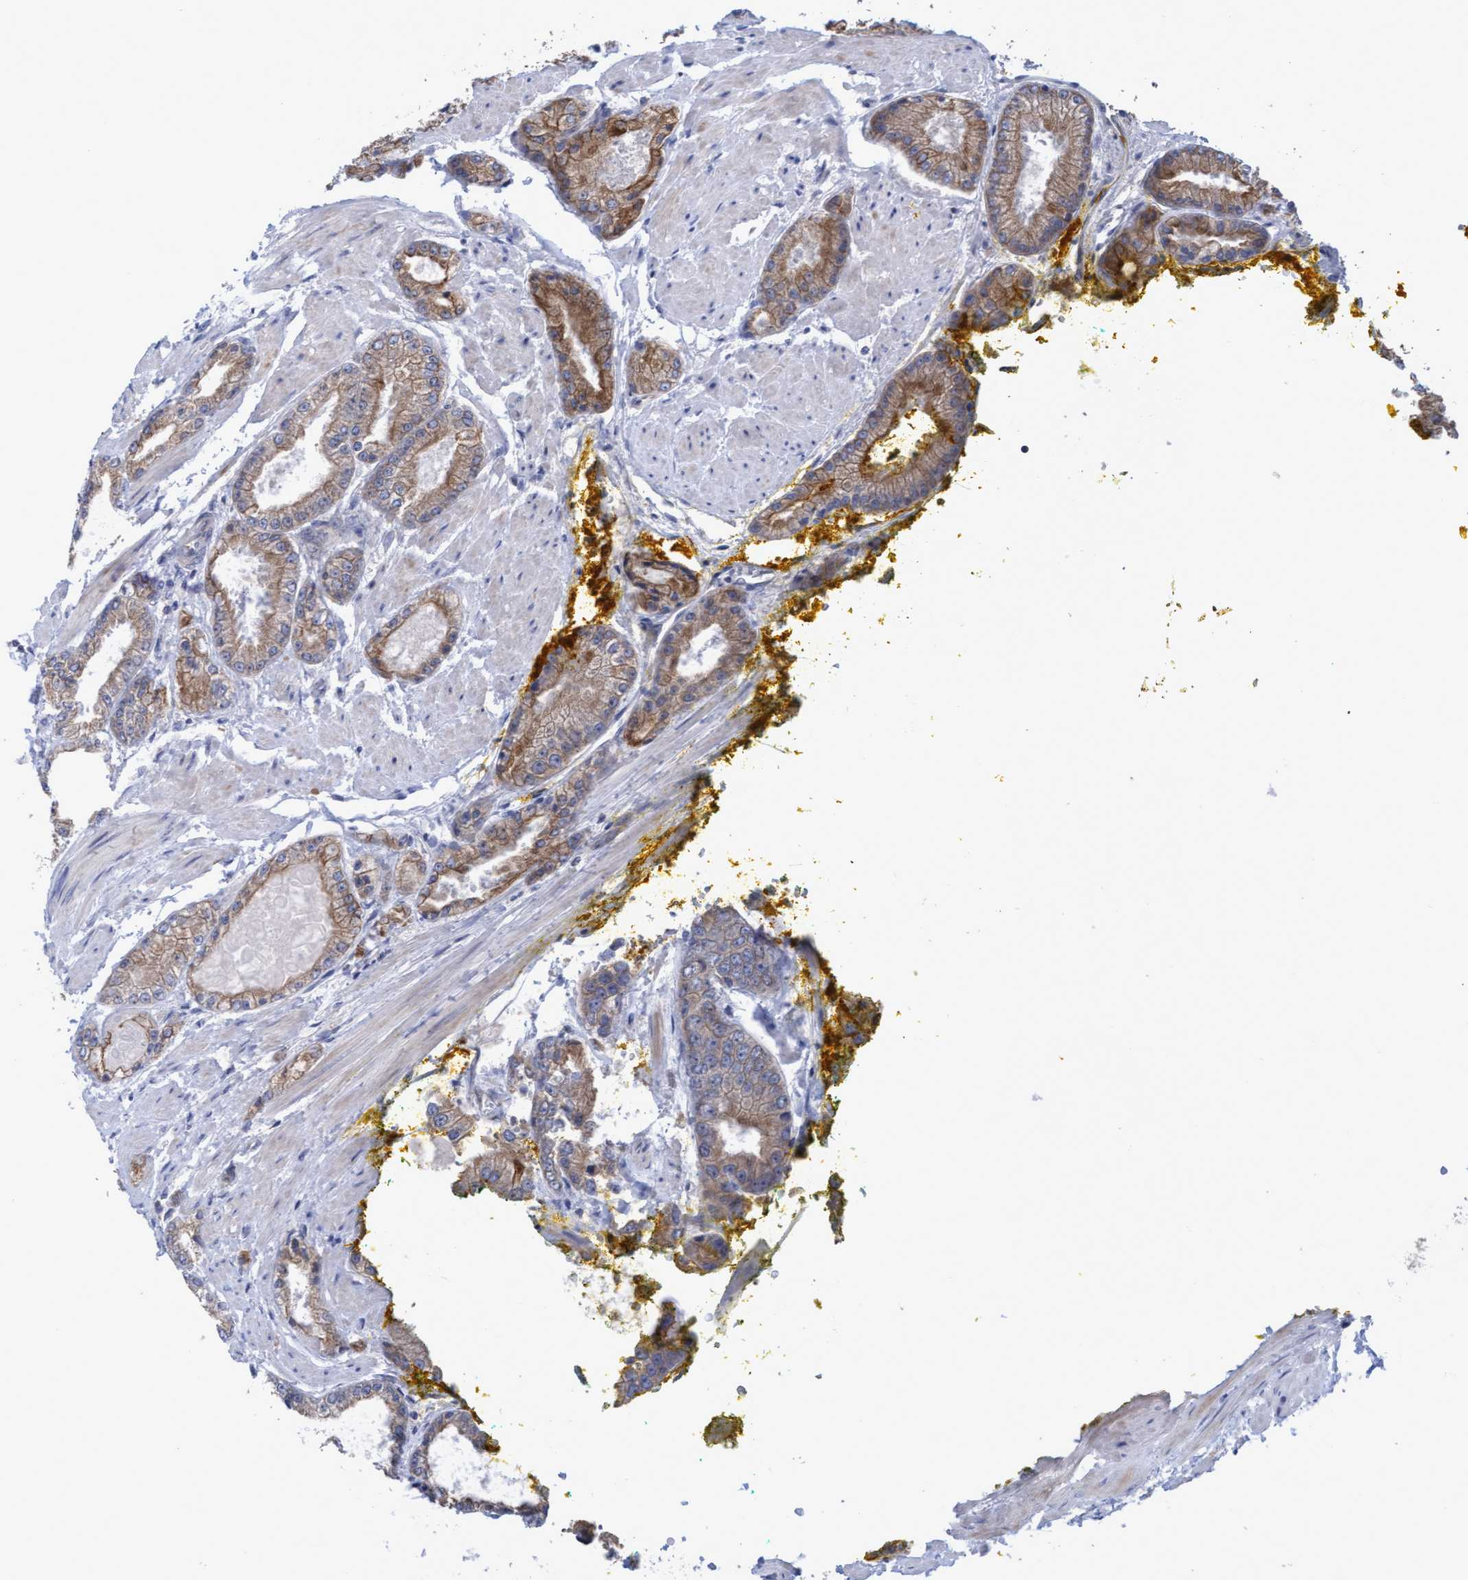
{"staining": {"intensity": "moderate", "quantity": ">75%", "location": "cytoplasmic/membranous"}, "tissue": "prostate cancer", "cell_type": "Tumor cells", "image_type": "cancer", "snomed": [{"axis": "morphology", "description": "Adenocarcinoma, High grade"}, {"axis": "topography", "description": "Prostate"}], "caption": "Tumor cells demonstrate medium levels of moderate cytoplasmic/membranous positivity in approximately >75% of cells in adenocarcinoma (high-grade) (prostate).", "gene": "KRT24", "patient": {"sex": "male", "age": 50}}